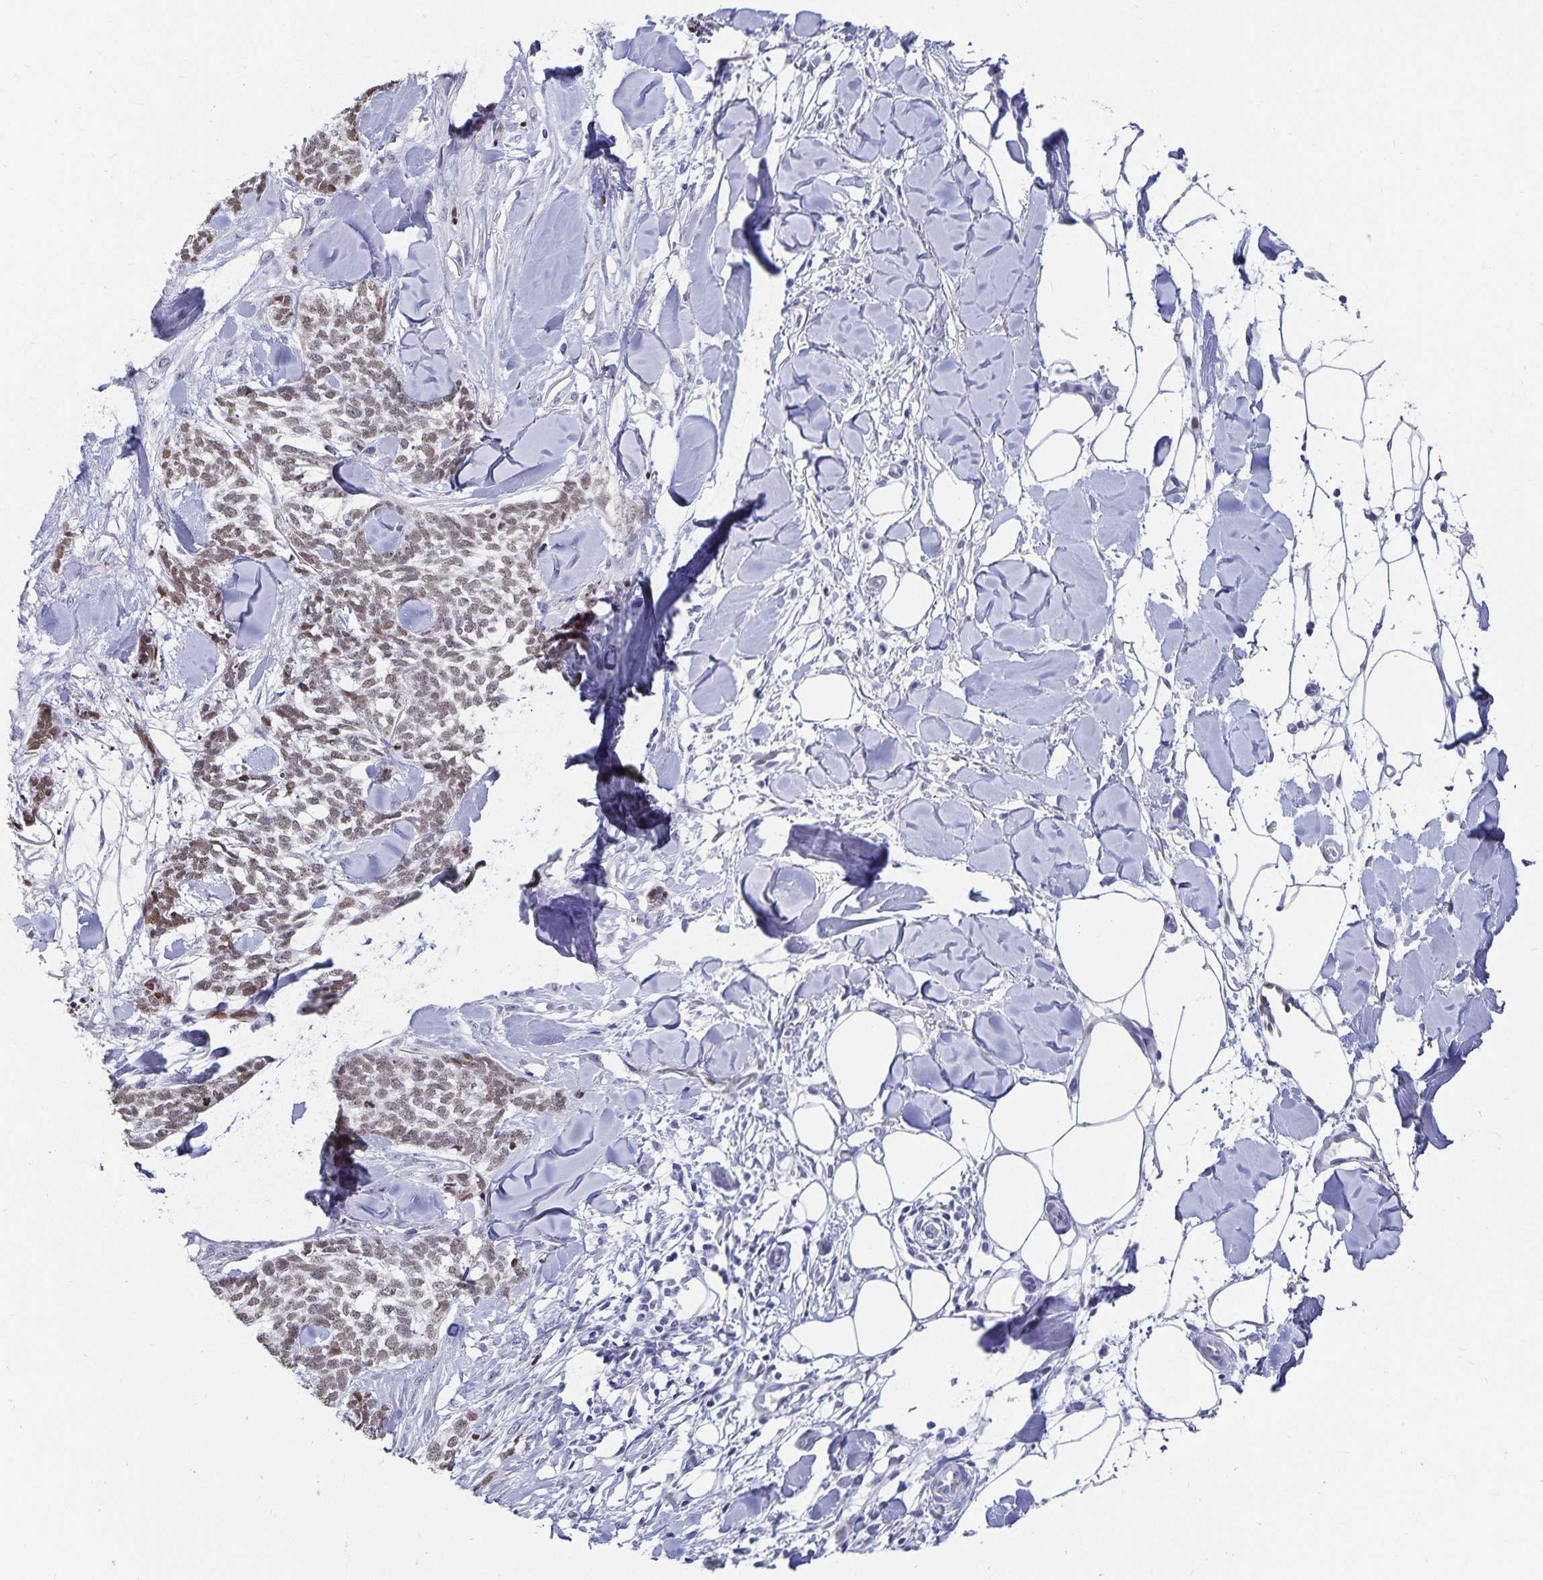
{"staining": {"intensity": "weak", "quantity": ">75%", "location": "nuclear"}, "tissue": "skin cancer", "cell_type": "Tumor cells", "image_type": "cancer", "snomed": [{"axis": "morphology", "description": "Basal cell carcinoma"}, {"axis": "topography", "description": "Skin"}], "caption": "Immunohistochemical staining of skin cancer displays low levels of weak nuclear protein staining in approximately >75% of tumor cells.", "gene": "HMGB3", "patient": {"sex": "female", "age": 59}}